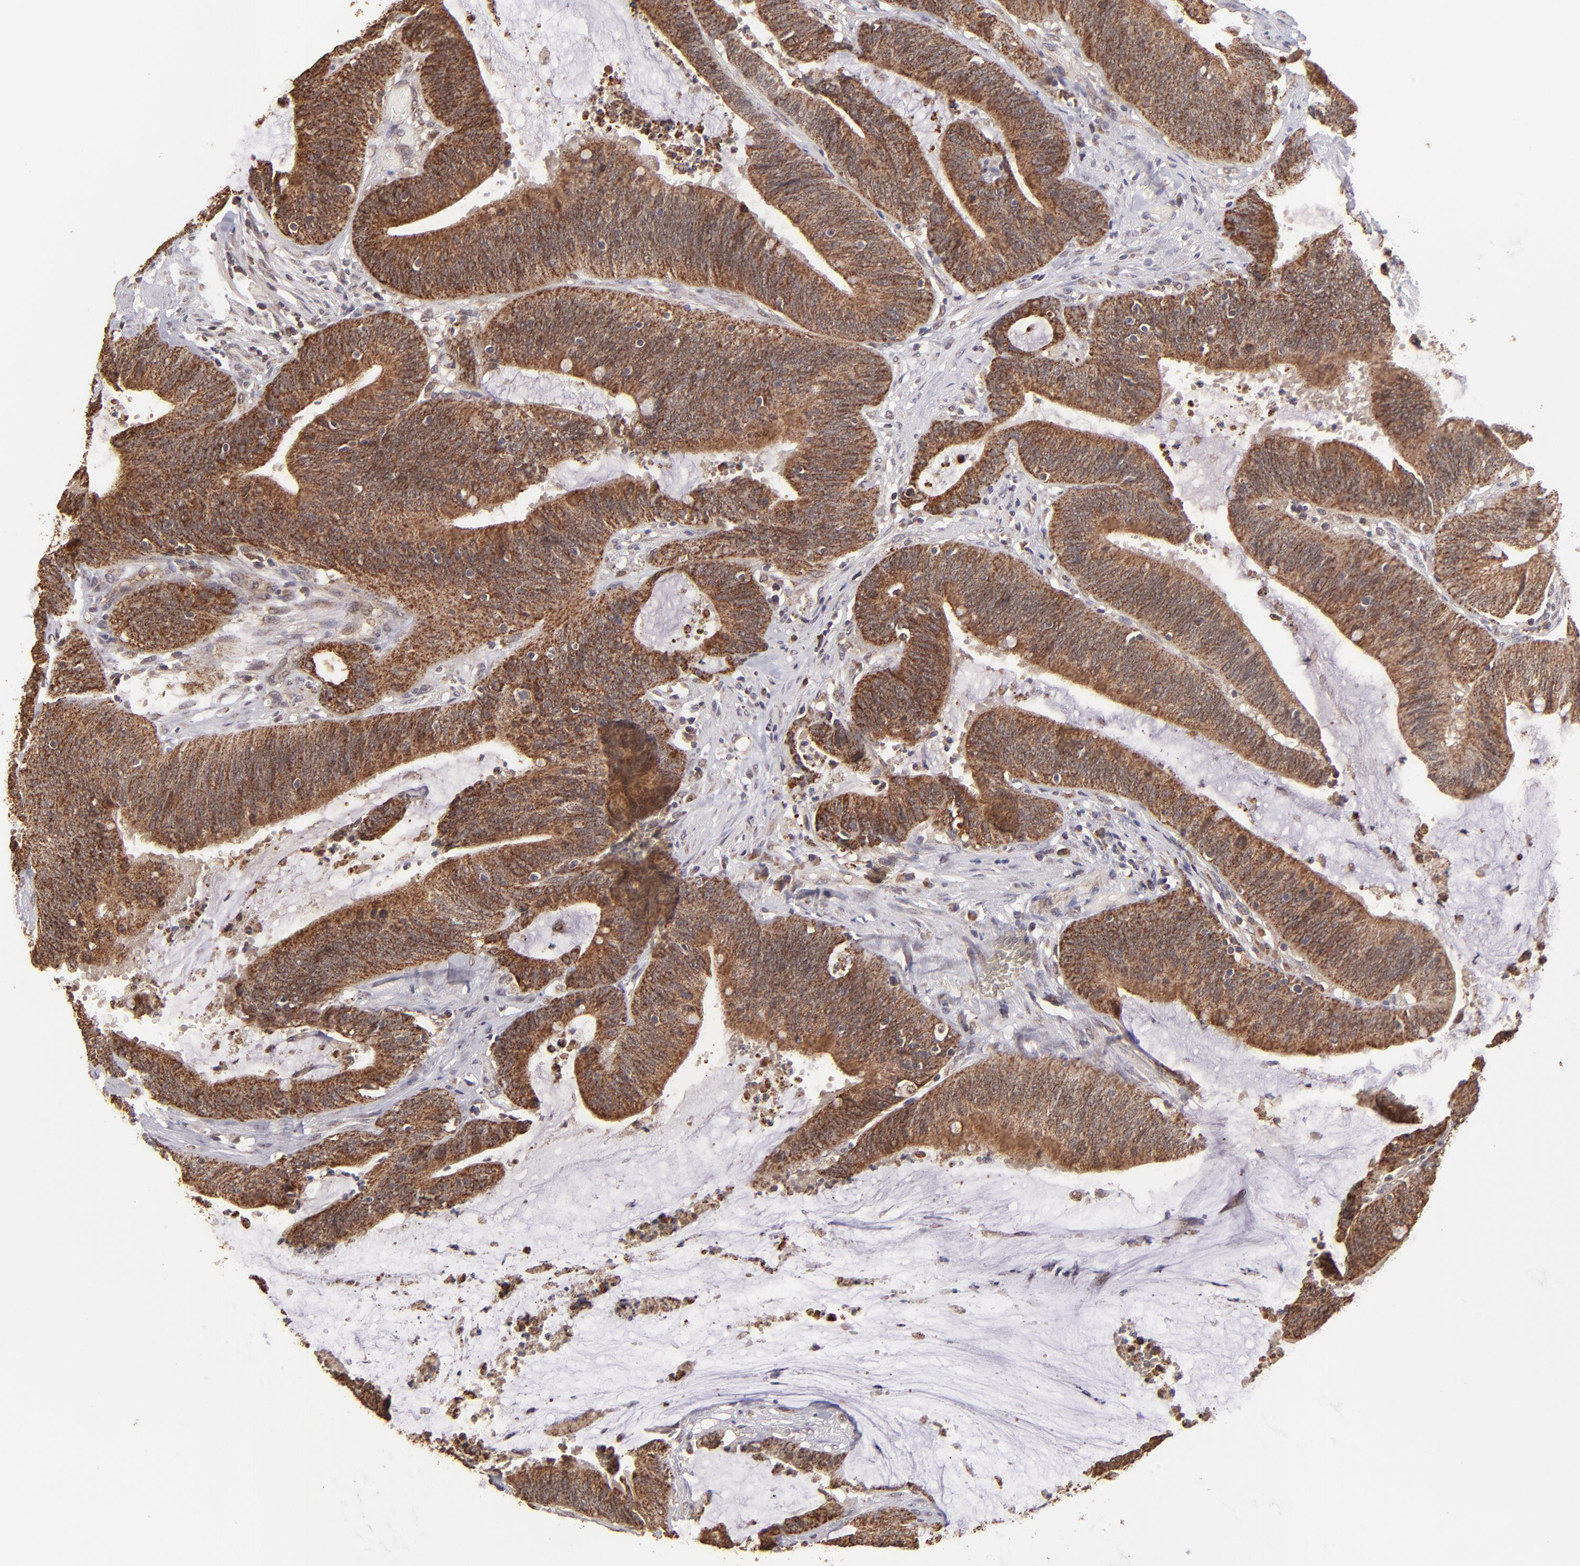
{"staining": {"intensity": "moderate", "quantity": ">75%", "location": "cytoplasmic/membranous"}, "tissue": "colorectal cancer", "cell_type": "Tumor cells", "image_type": "cancer", "snomed": [{"axis": "morphology", "description": "Adenocarcinoma, NOS"}, {"axis": "topography", "description": "Rectum"}], "caption": "This micrograph shows immunohistochemistry (IHC) staining of colorectal adenocarcinoma, with medium moderate cytoplasmic/membranous positivity in about >75% of tumor cells.", "gene": "SLC15A1", "patient": {"sex": "female", "age": 66}}